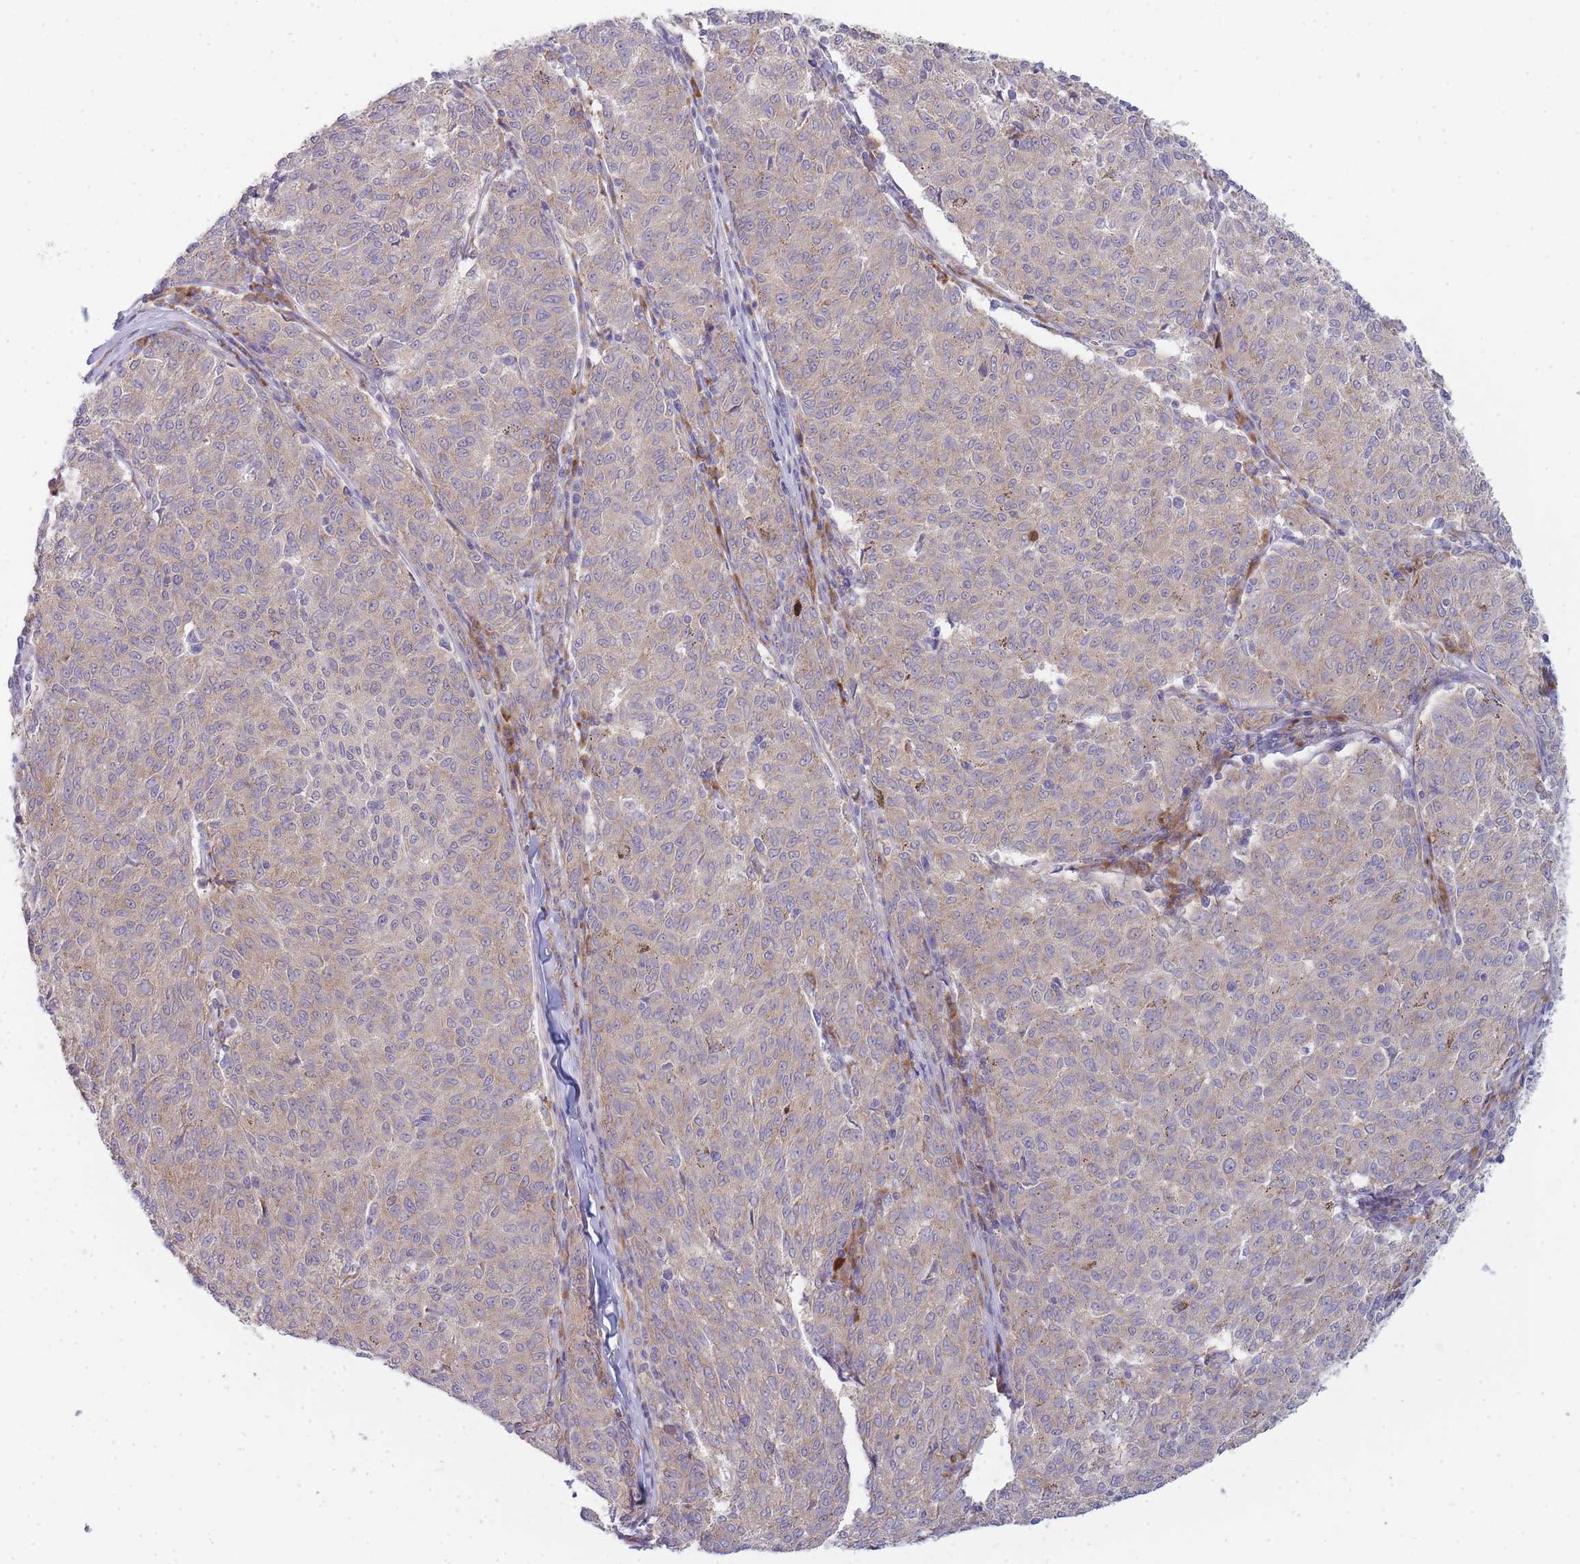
{"staining": {"intensity": "weak", "quantity": "25%-75%", "location": "cytoplasmic/membranous"}, "tissue": "melanoma", "cell_type": "Tumor cells", "image_type": "cancer", "snomed": [{"axis": "morphology", "description": "Malignant melanoma, NOS"}, {"axis": "topography", "description": "Skin"}], "caption": "Malignant melanoma tissue demonstrates weak cytoplasmic/membranous positivity in approximately 25%-75% of tumor cells, visualized by immunohistochemistry.", "gene": "OR5L2", "patient": {"sex": "female", "age": 72}}